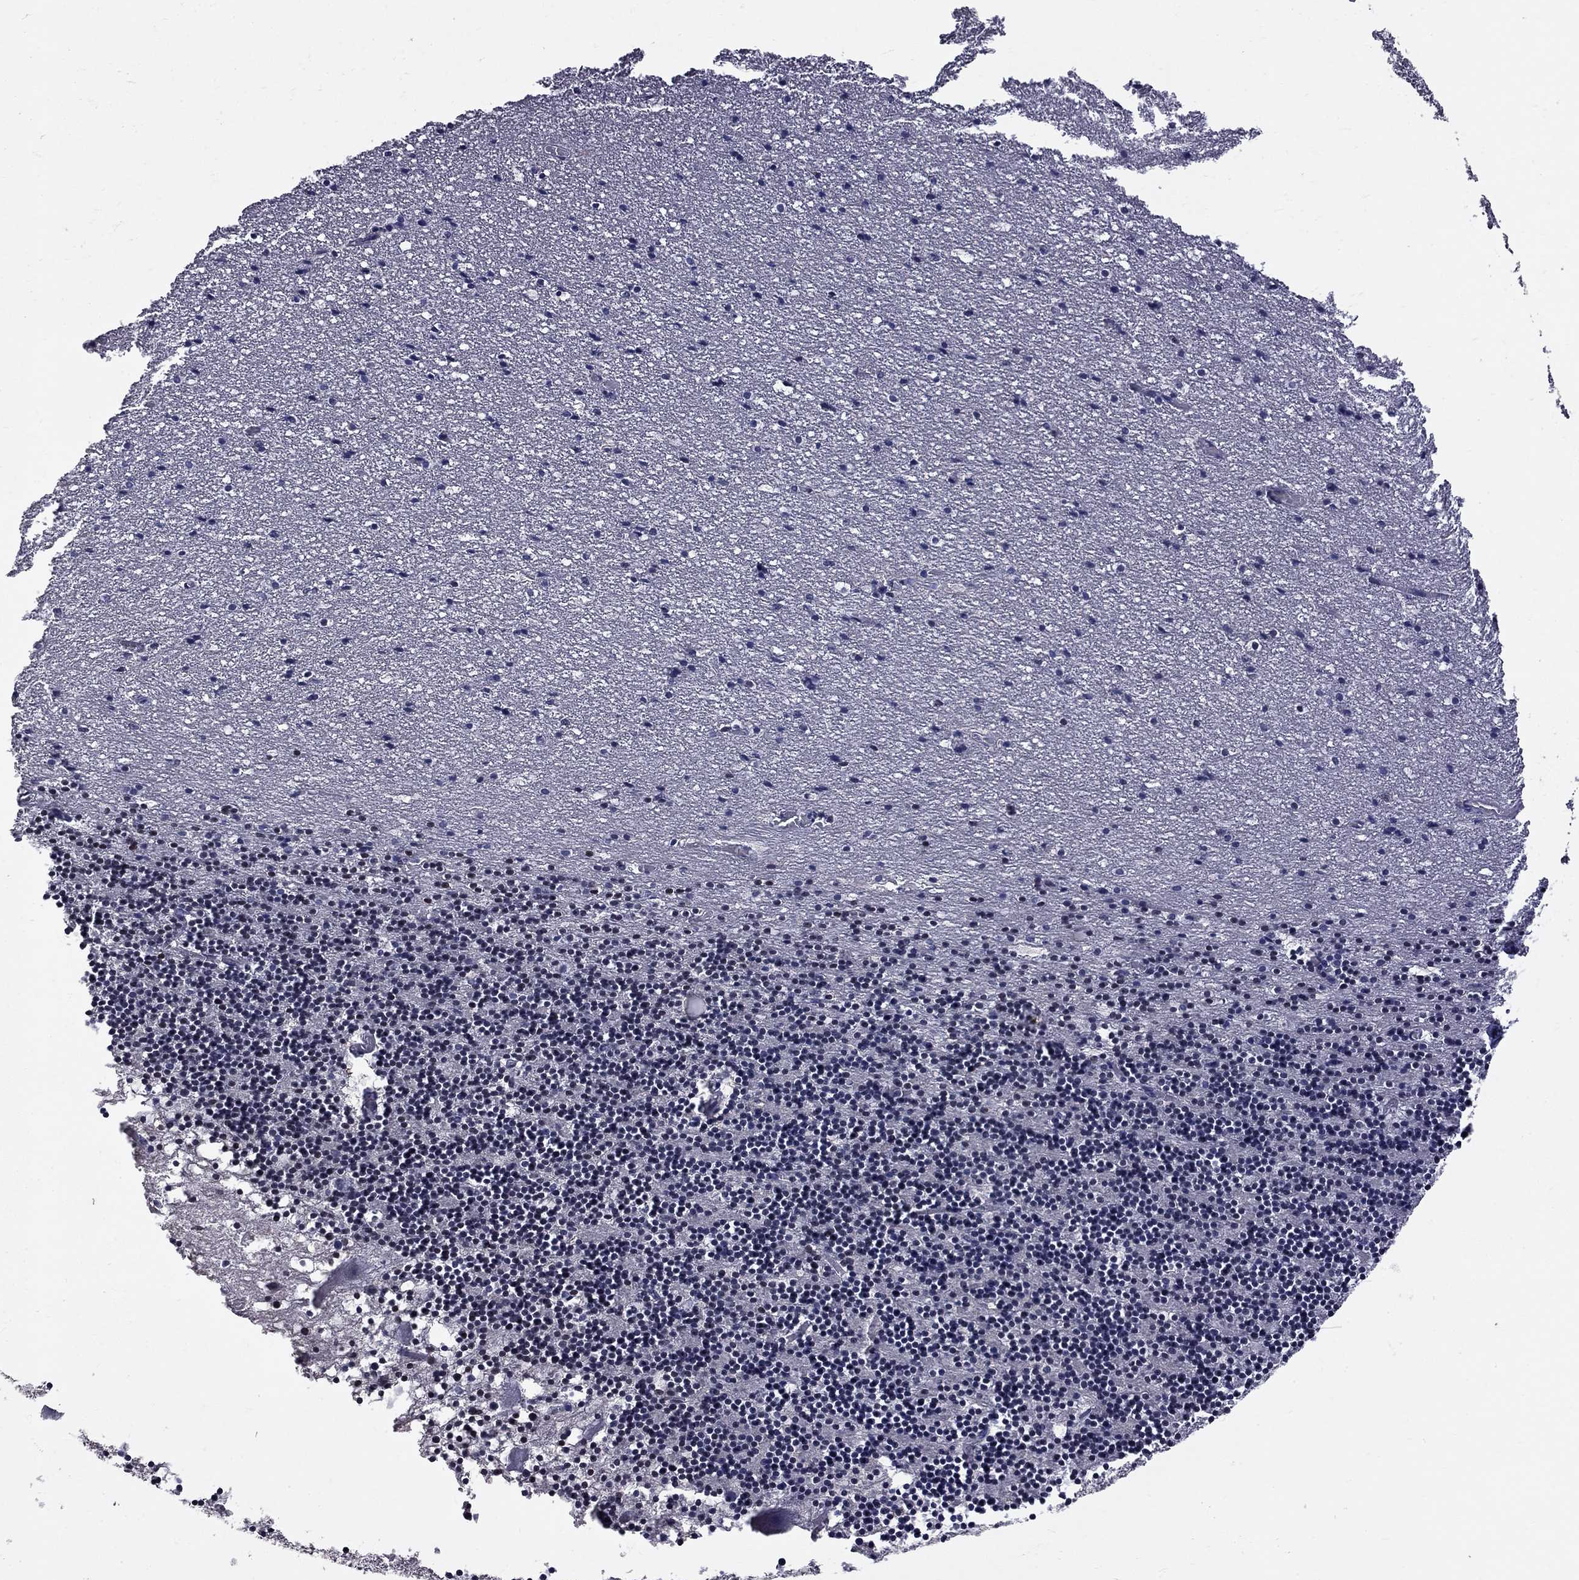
{"staining": {"intensity": "negative", "quantity": "none", "location": "none"}, "tissue": "cerebellum", "cell_type": "Cells in granular layer", "image_type": "normal", "snomed": [{"axis": "morphology", "description": "Normal tissue, NOS"}, {"axis": "topography", "description": "Cerebellum"}], "caption": "The histopathology image reveals no significant expression in cells in granular layer of cerebellum.", "gene": "ZNF154", "patient": {"sex": "male", "age": 37}}